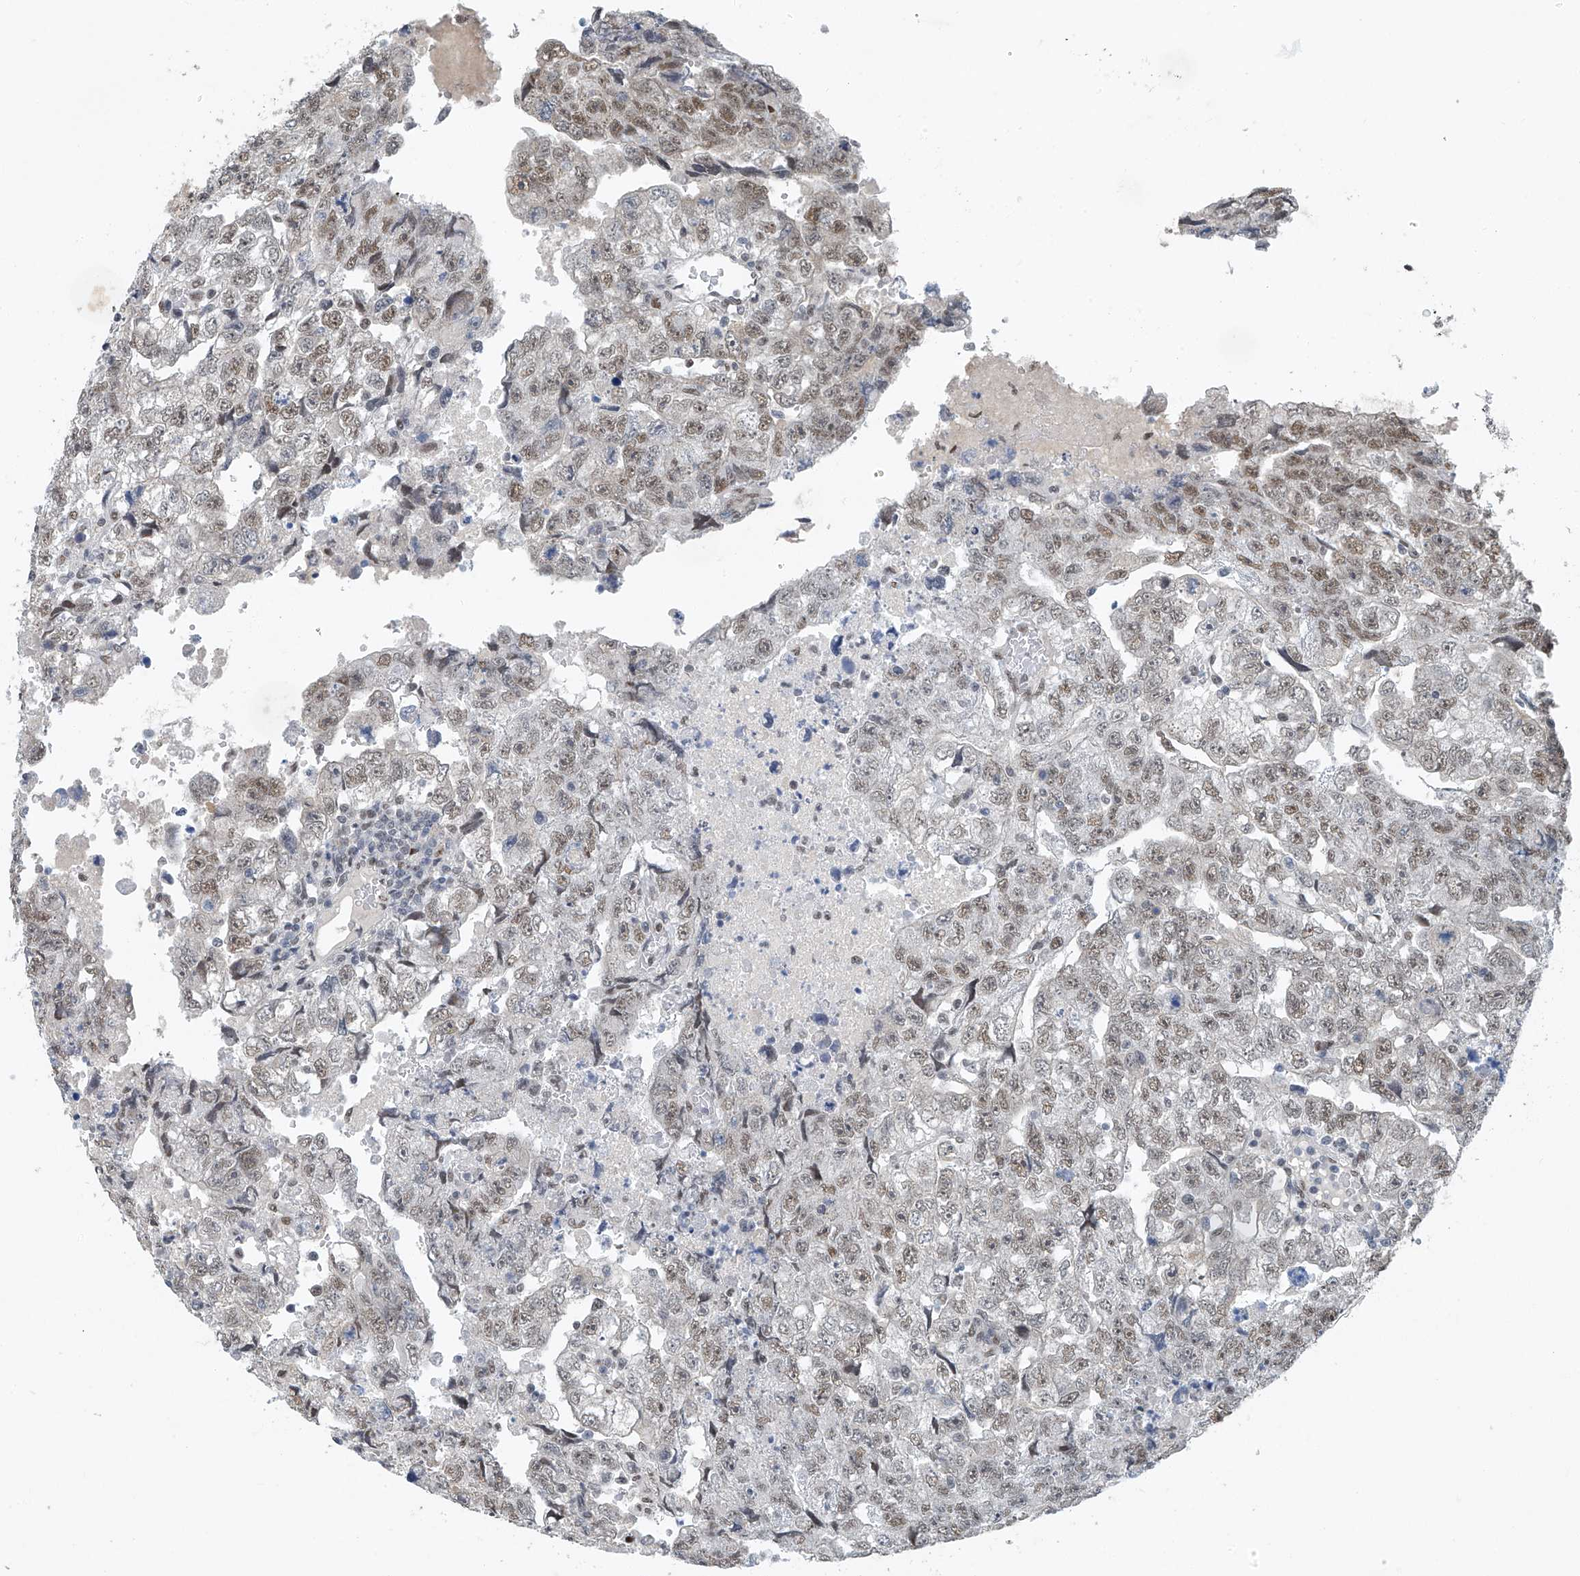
{"staining": {"intensity": "moderate", "quantity": ">75%", "location": "nuclear"}, "tissue": "testis cancer", "cell_type": "Tumor cells", "image_type": "cancer", "snomed": [{"axis": "morphology", "description": "Carcinoma, Embryonal, NOS"}, {"axis": "topography", "description": "Testis"}], "caption": "About >75% of tumor cells in testis cancer reveal moderate nuclear protein staining as visualized by brown immunohistochemical staining.", "gene": "TAF8", "patient": {"sex": "male", "age": 36}}